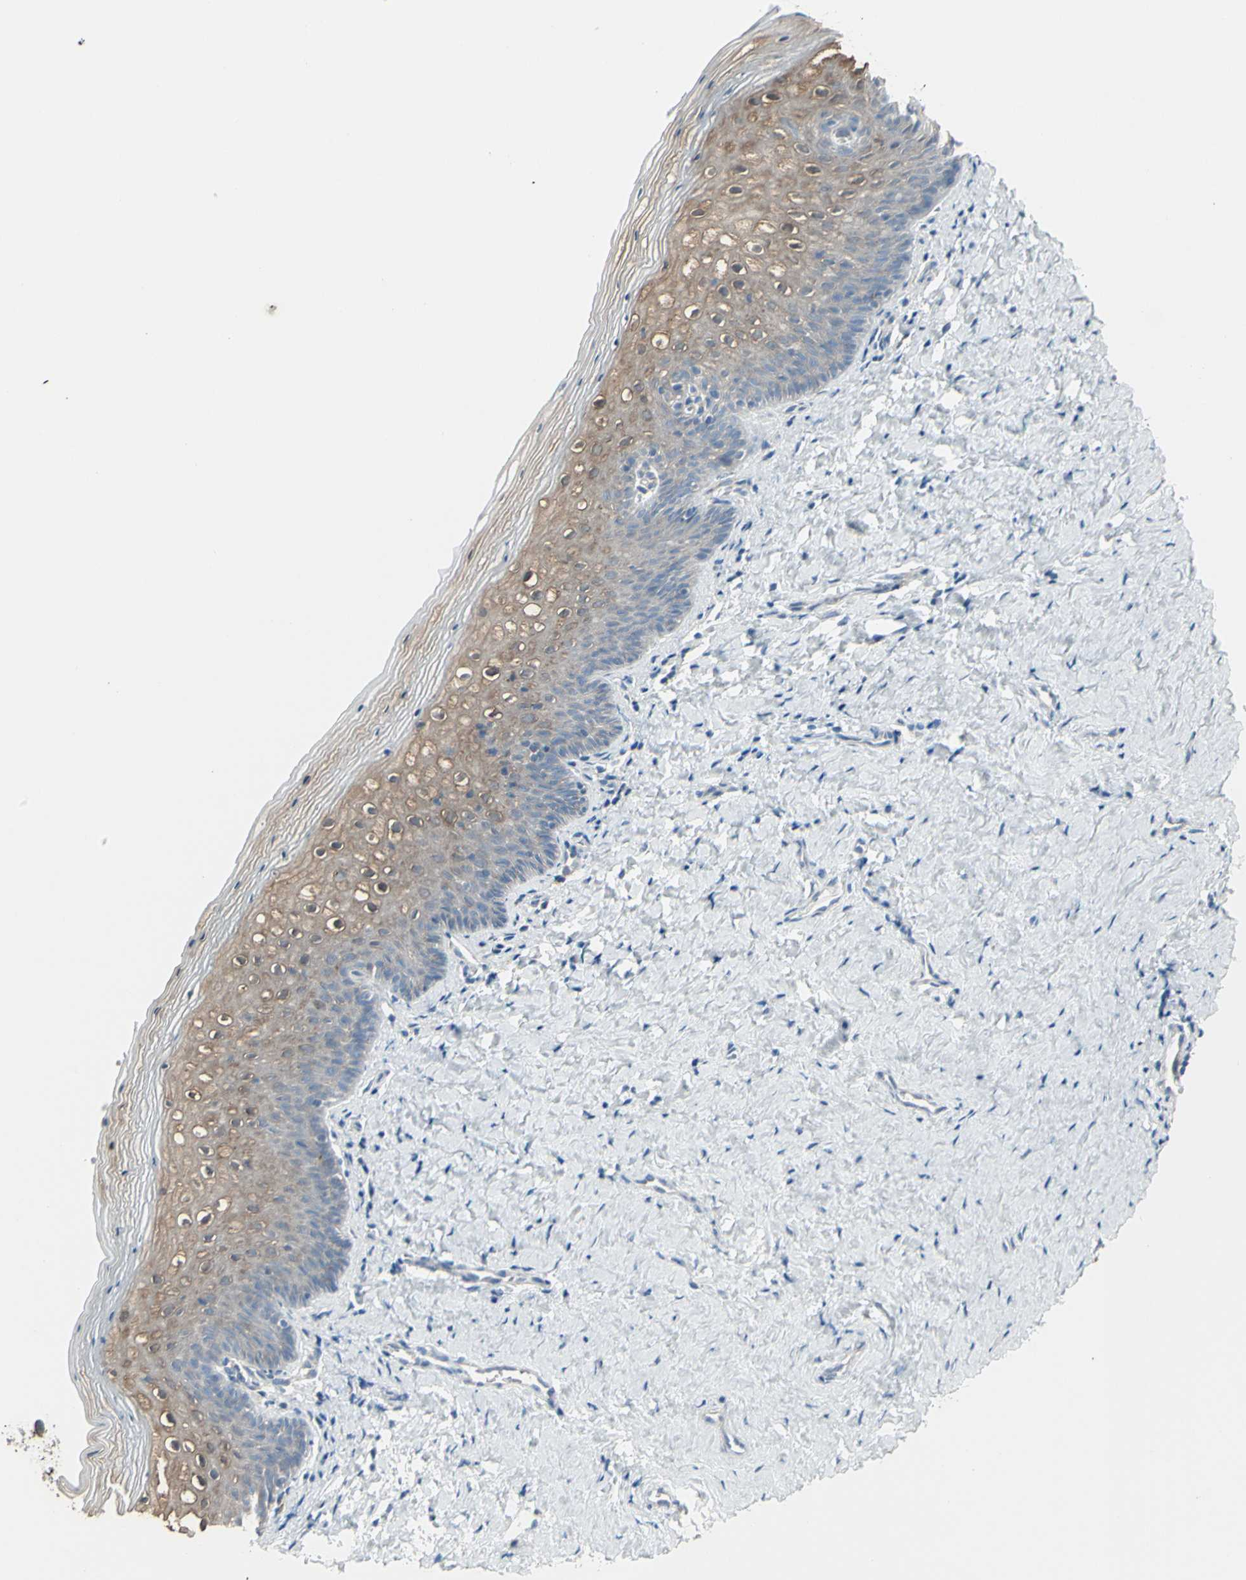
{"staining": {"intensity": "weak", "quantity": "25%-75%", "location": "cytoplasmic/membranous"}, "tissue": "vagina", "cell_type": "Squamous epithelial cells", "image_type": "normal", "snomed": [{"axis": "morphology", "description": "Normal tissue, NOS"}, {"axis": "topography", "description": "Vagina"}], "caption": "A high-resolution photomicrograph shows IHC staining of unremarkable vagina, which displays weak cytoplasmic/membranous staining in about 25%-75% of squamous epithelial cells. Immunohistochemistry stains the protein in brown and the nuclei are stained blue.", "gene": "FAM171B", "patient": {"sex": "female", "age": 46}}